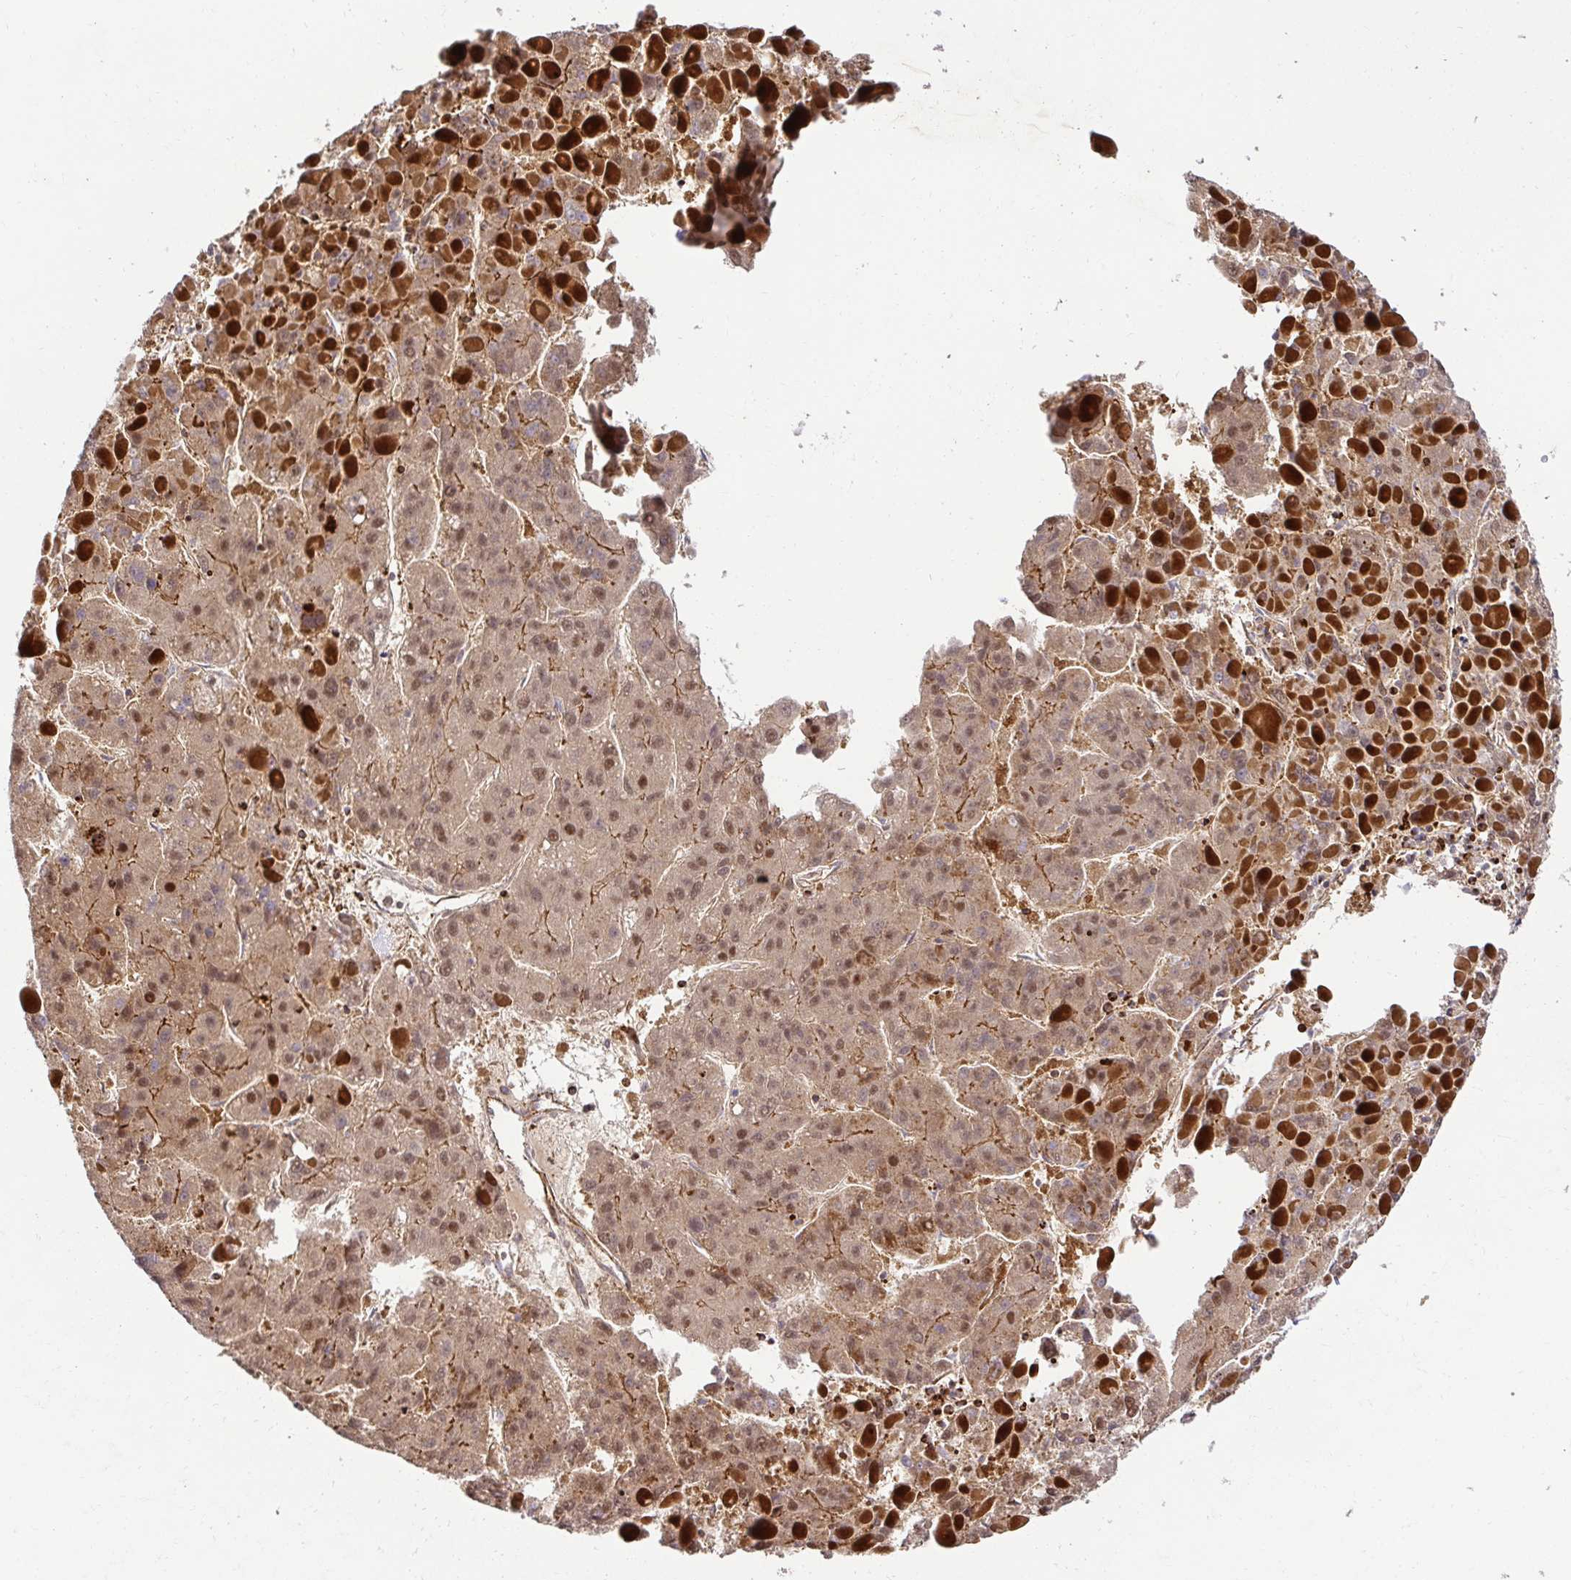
{"staining": {"intensity": "weak", "quantity": "25%-75%", "location": "cytoplasmic/membranous,nuclear"}, "tissue": "liver cancer", "cell_type": "Tumor cells", "image_type": "cancer", "snomed": [{"axis": "morphology", "description": "Carcinoma, Hepatocellular, NOS"}, {"axis": "topography", "description": "Liver"}], "caption": "Protein positivity by IHC demonstrates weak cytoplasmic/membranous and nuclear staining in approximately 25%-75% of tumor cells in liver hepatocellular carcinoma. (DAB = brown stain, brightfield microscopy at high magnification).", "gene": "PSMA4", "patient": {"sex": "female", "age": 82}}